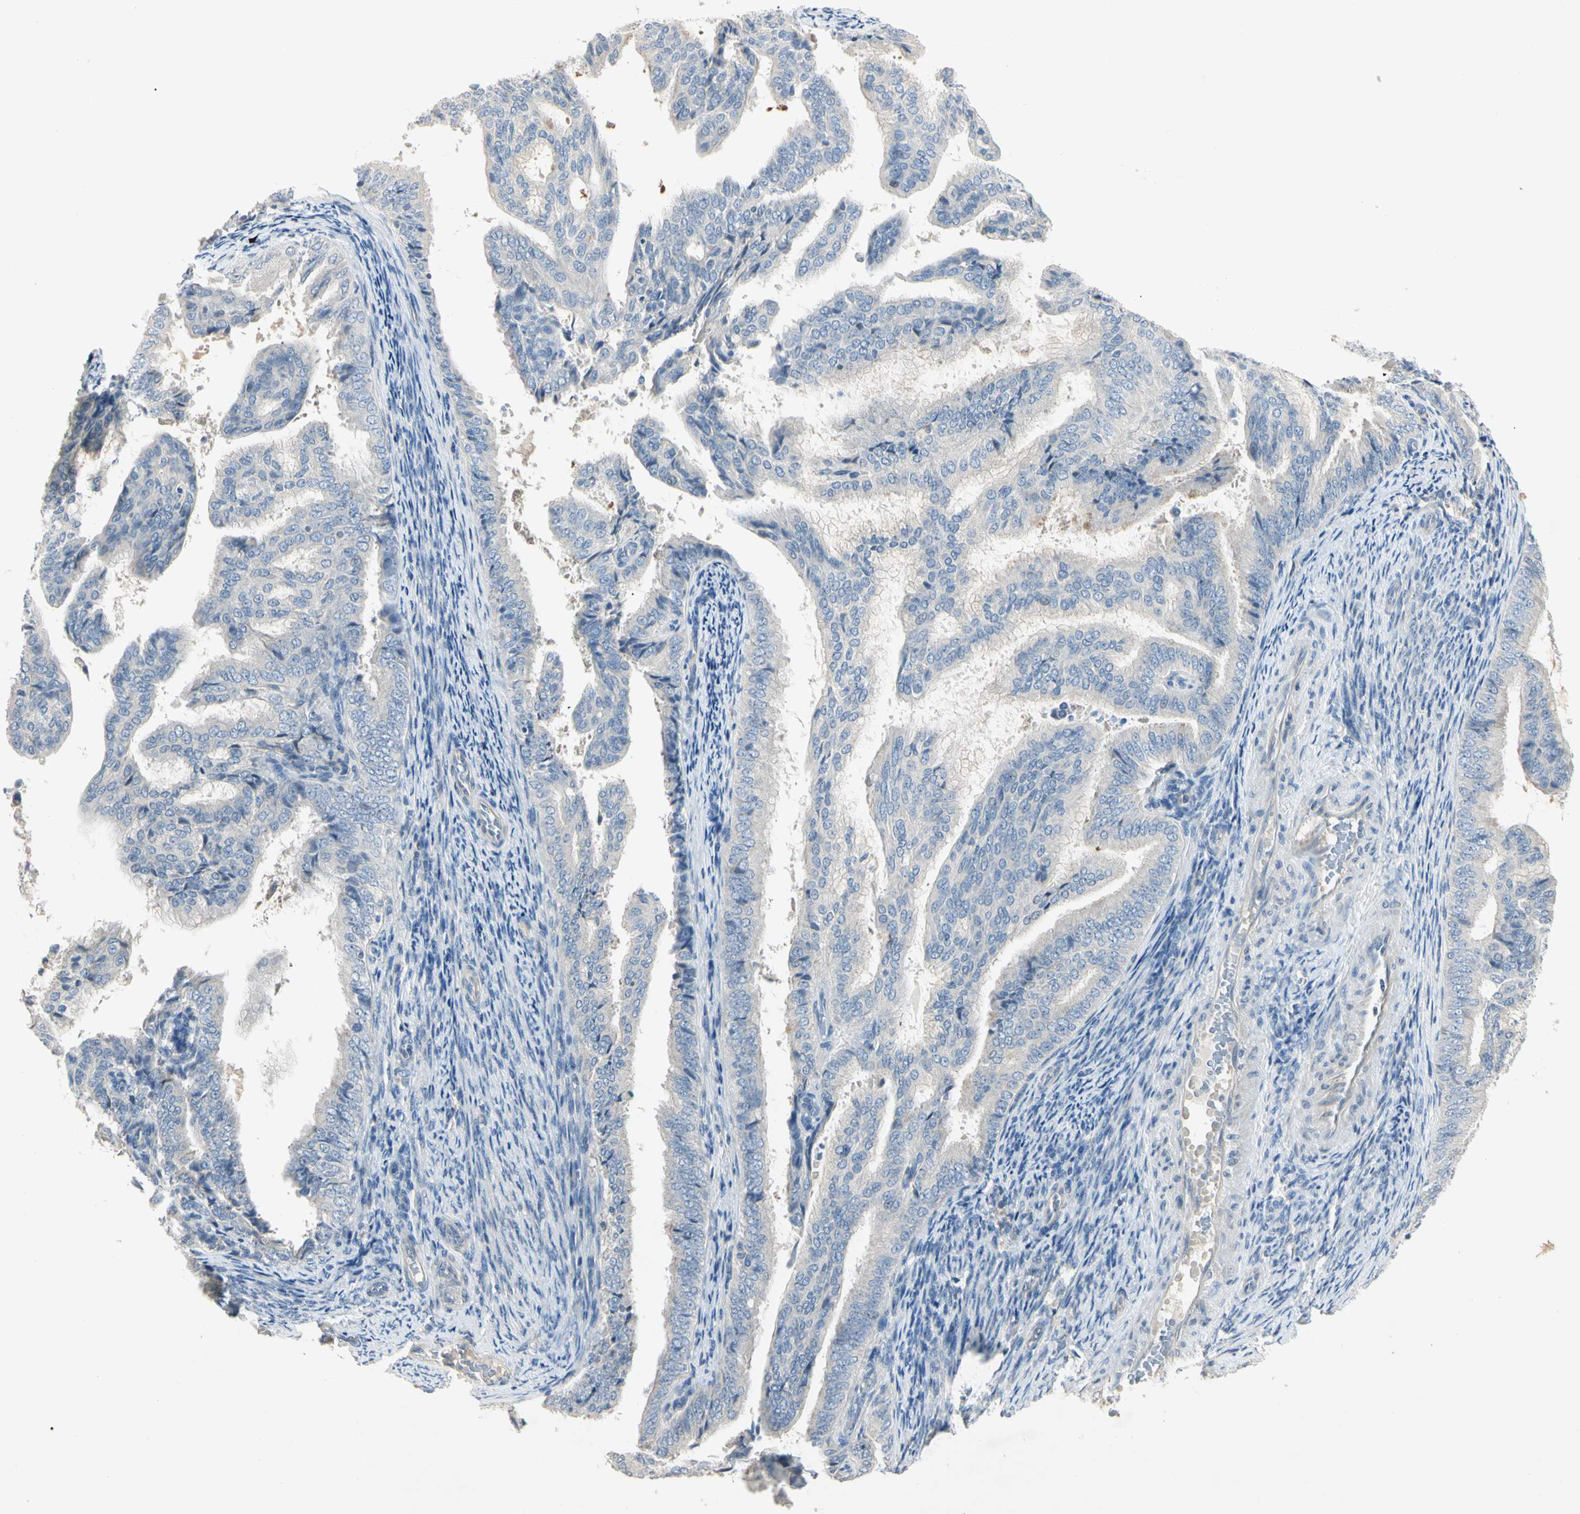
{"staining": {"intensity": "negative", "quantity": "none", "location": "none"}, "tissue": "endometrial cancer", "cell_type": "Tumor cells", "image_type": "cancer", "snomed": [{"axis": "morphology", "description": "Adenocarcinoma, NOS"}, {"axis": "topography", "description": "Endometrium"}], "caption": "High magnification brightfield microscopy of endometrial cancer stained with DAB (3,3'-diaminobenzidine) (brown) and counterstained with hematoxylin (blue): tumor cells show no significant staining.", "gene": "PRSS21", "patient": {"sex": "female", "age": 58}}